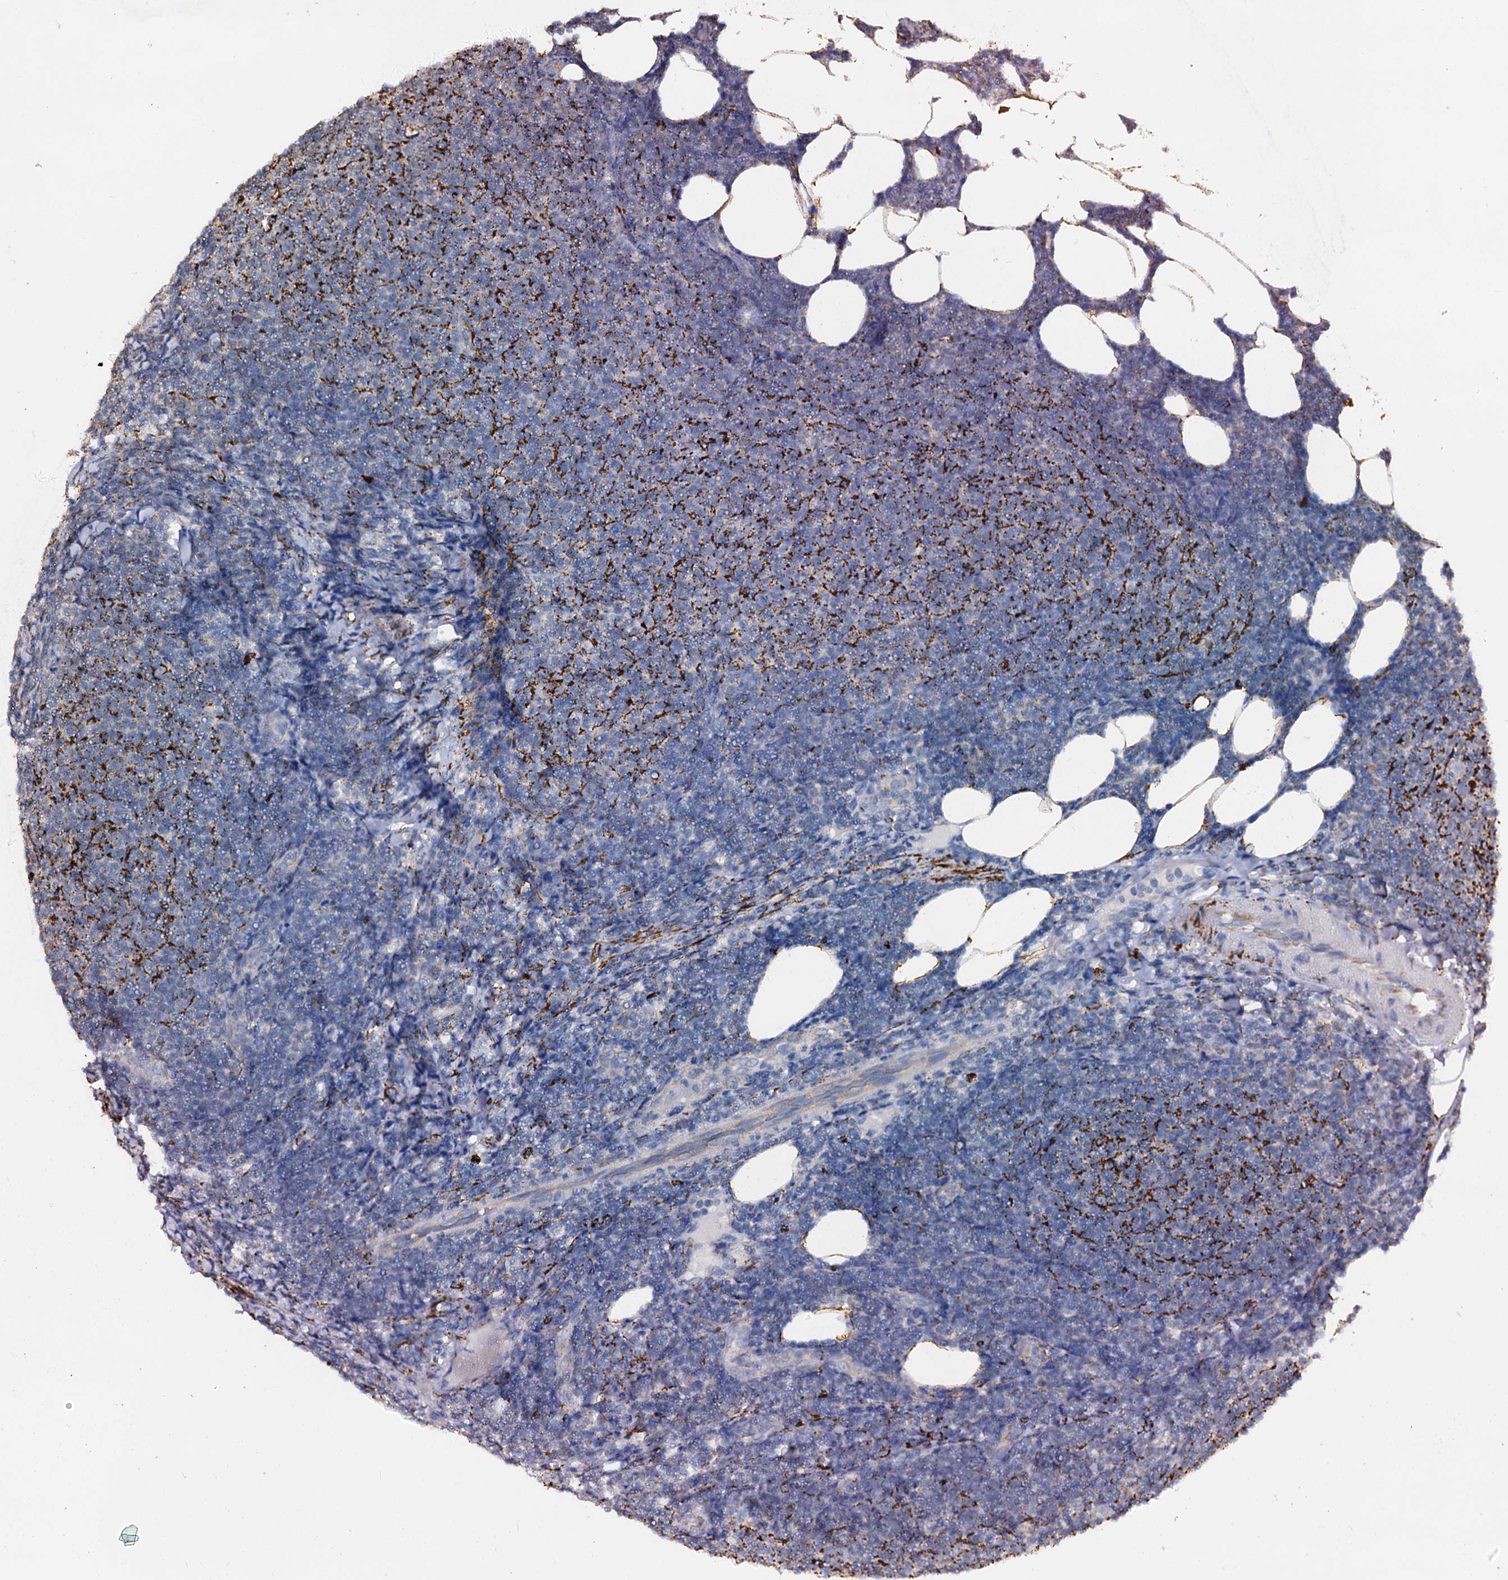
{"staining": {"intensity": "strong", "quantity": "25%-75%", "location": "cytoplasmic/membranous"}, "tissue": "lymphoma", "cell_type": "Tumor cells", "image_type": "cancer", "snomed": [{"axis": "morphology", "description": "Malignant lymphoma, non-Hodgkin's type, Low grade"}, {"axis": "topography", "description": "Lymph node"}], "caption": "High-magnification brightfield microscopy of lymphoma stained with DAB (3,3'-diaminobenzidine) (brown) and counterstained with hematoxylin (blue). tumor cells exhibit strong cytoplasmic/membranous staining is seen in approximately25%-75% of cells.", "gene": "MAOB", "patient": {"sex": "male", "age": 66}}